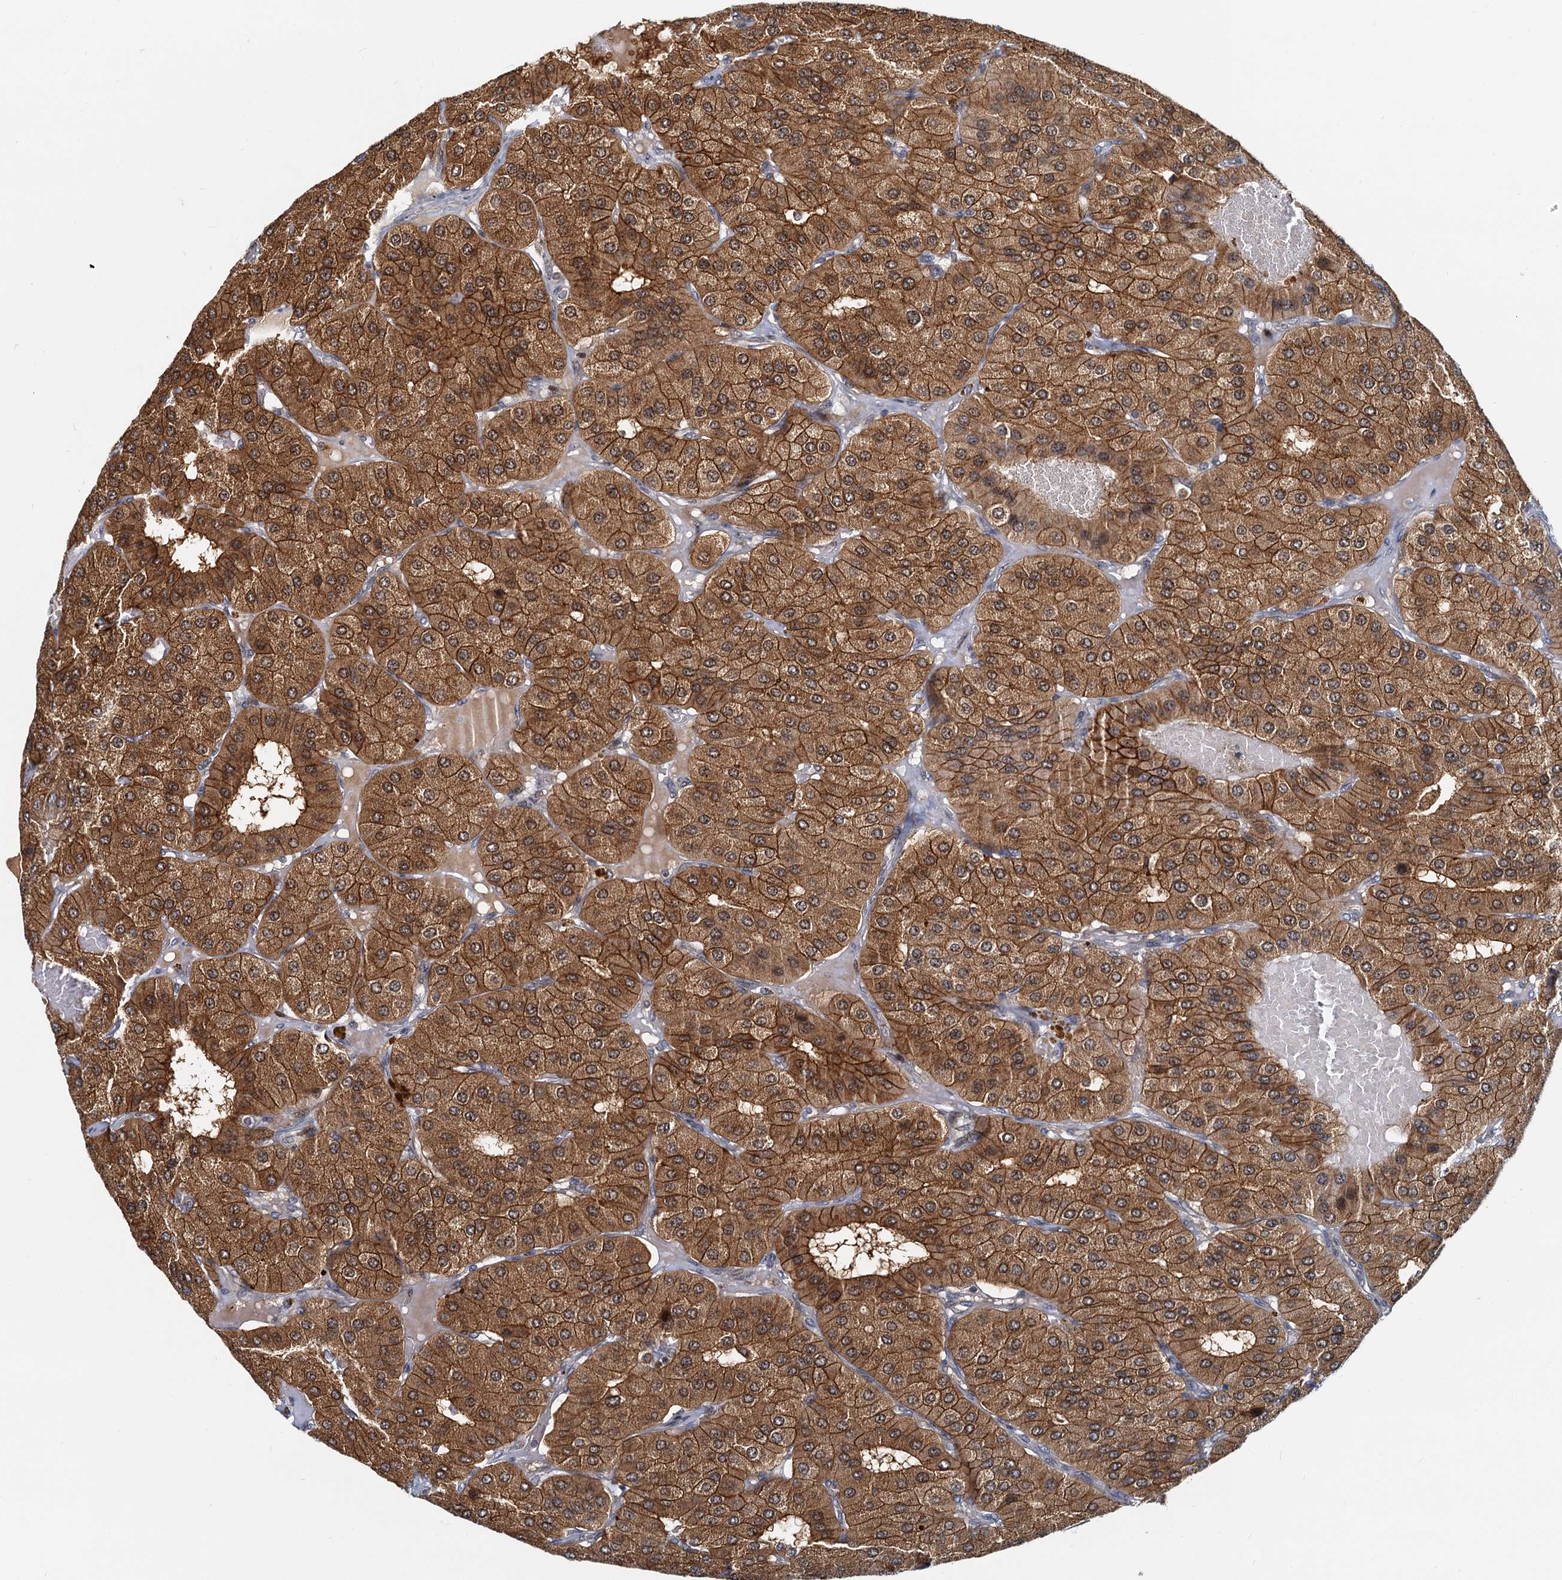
{"staining": {"intensity": "moderate", "quantity": ">75%", "location": "cytoplasmic/membranous"}, "tissue": "parathyroid gland", "cell_type": "Glandular cells", "image_type": "normal", "snomed": [{"axis": "morphology", "description": "Normal tissue, NOS"}, {"axis": "morphology", "description": "Adenoma, NOS"}, {"axis": "topography", "description": "Parathyroid gland"}], "caption": "IHC photomicrograph of unremarkable parathyroid gland stained for a protein (brown), which reveals medium levels of moderate cytoplasmic/membranous staining in approximately >75% of glandular cells.", "gene": "TOLLIP", "patient": {"sex": "female", "age": 86}}